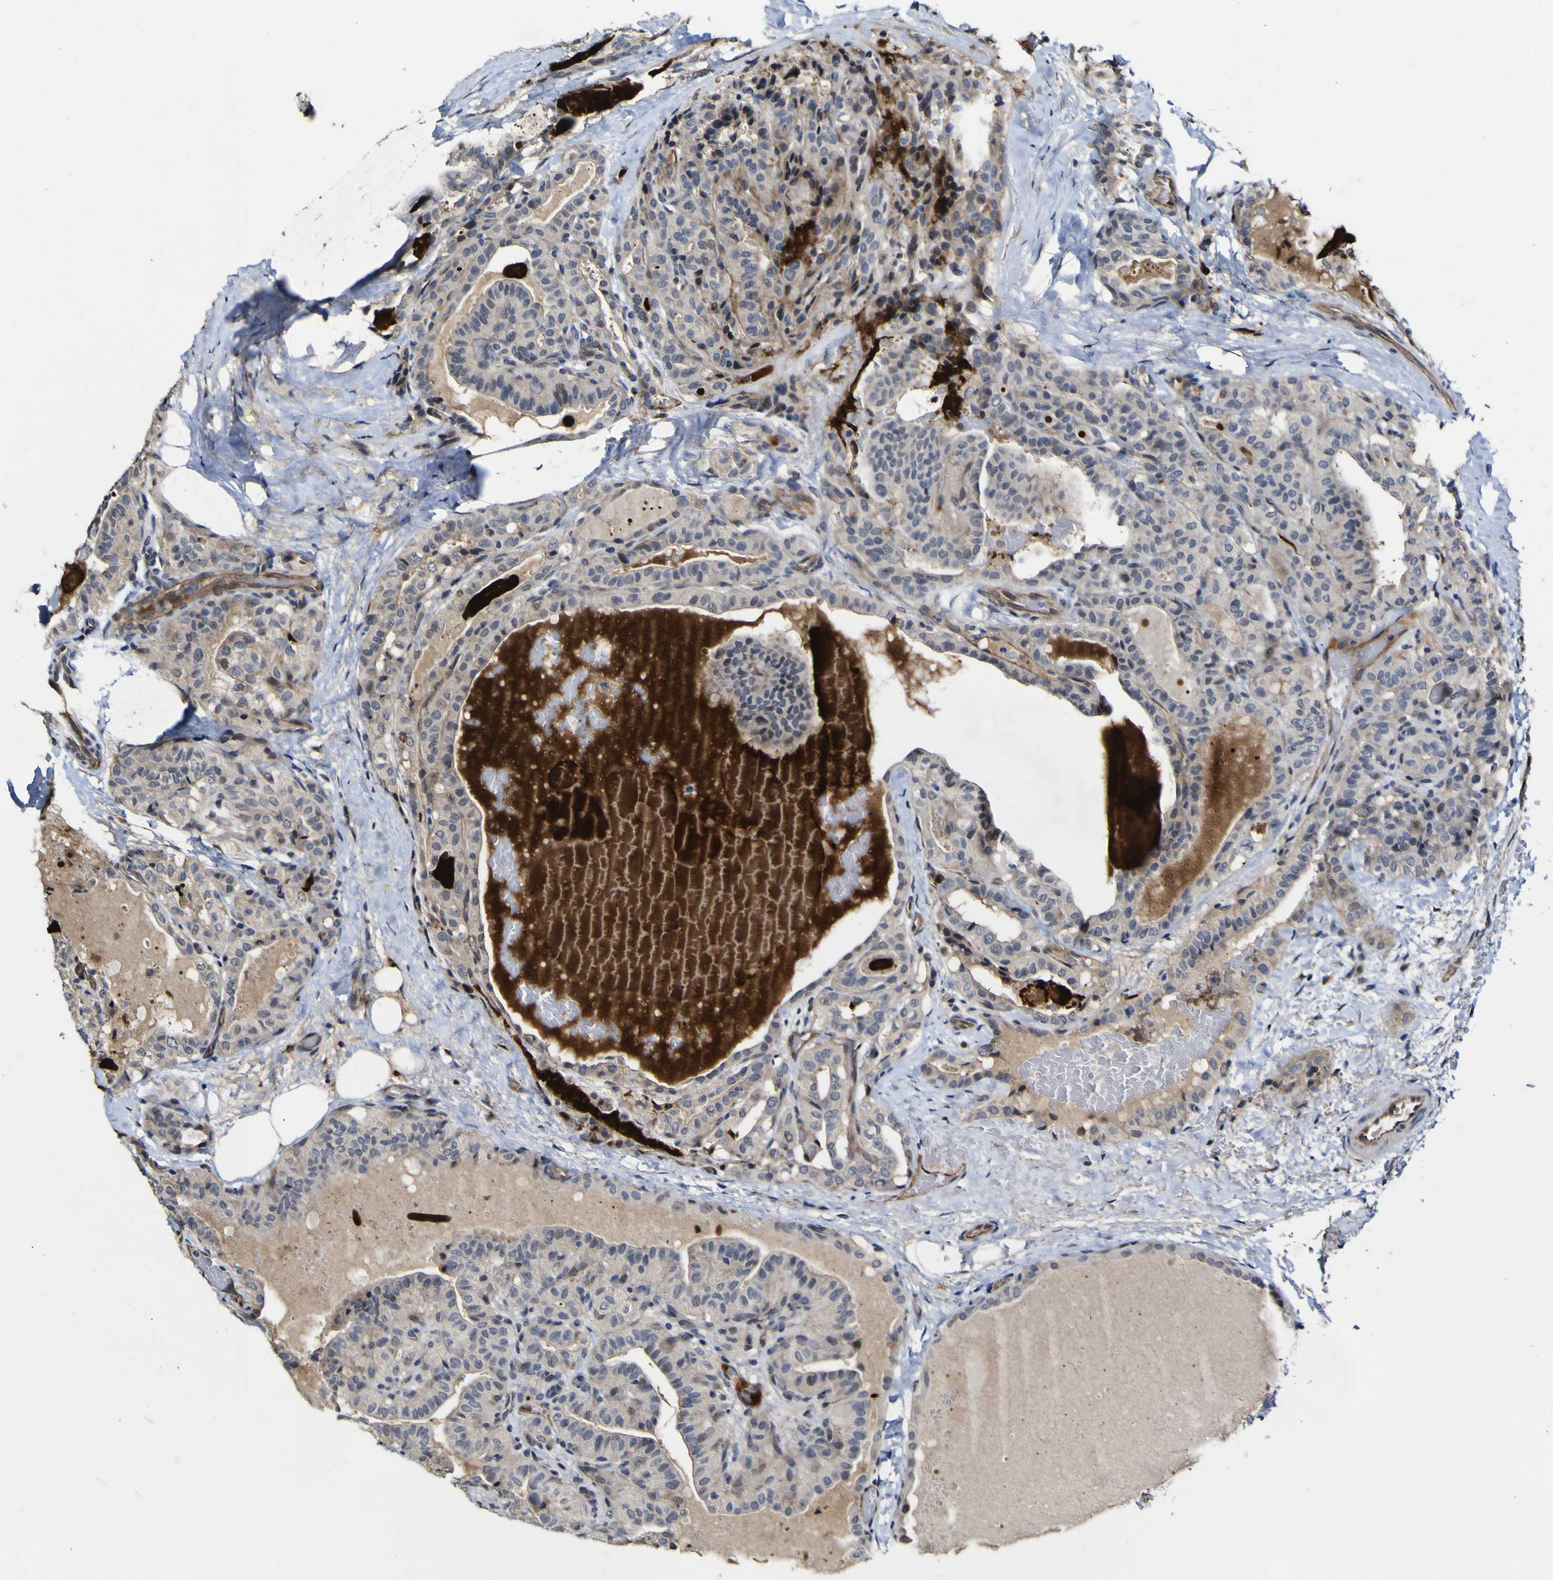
{"staining": {"intensity": "negative", "quantity": "none", "location": "none"}, "tissue": "thyroid cancer", "cell_type": "Tumor cells", "image_type": "cancer", "snomed": [{"axis": "morphology", "description": "Papillary adenocarcinoma, NOS"}, {"axis": "topography", "description": "Thyroid gland"}], "caption": "High power microscopy photomicrograph of an immunohistochemistry (IHC) image of thyroid papillary adenocarcinoma, revealing no significant expression in tumor cells. The staining is performed using DAB (3,3'-diaminobenzidine) brown chromogen with nuclei counter-stained in using hematoxylin.", "gene": "CCL2", "patient": {"sex": "male", "age": 77}}